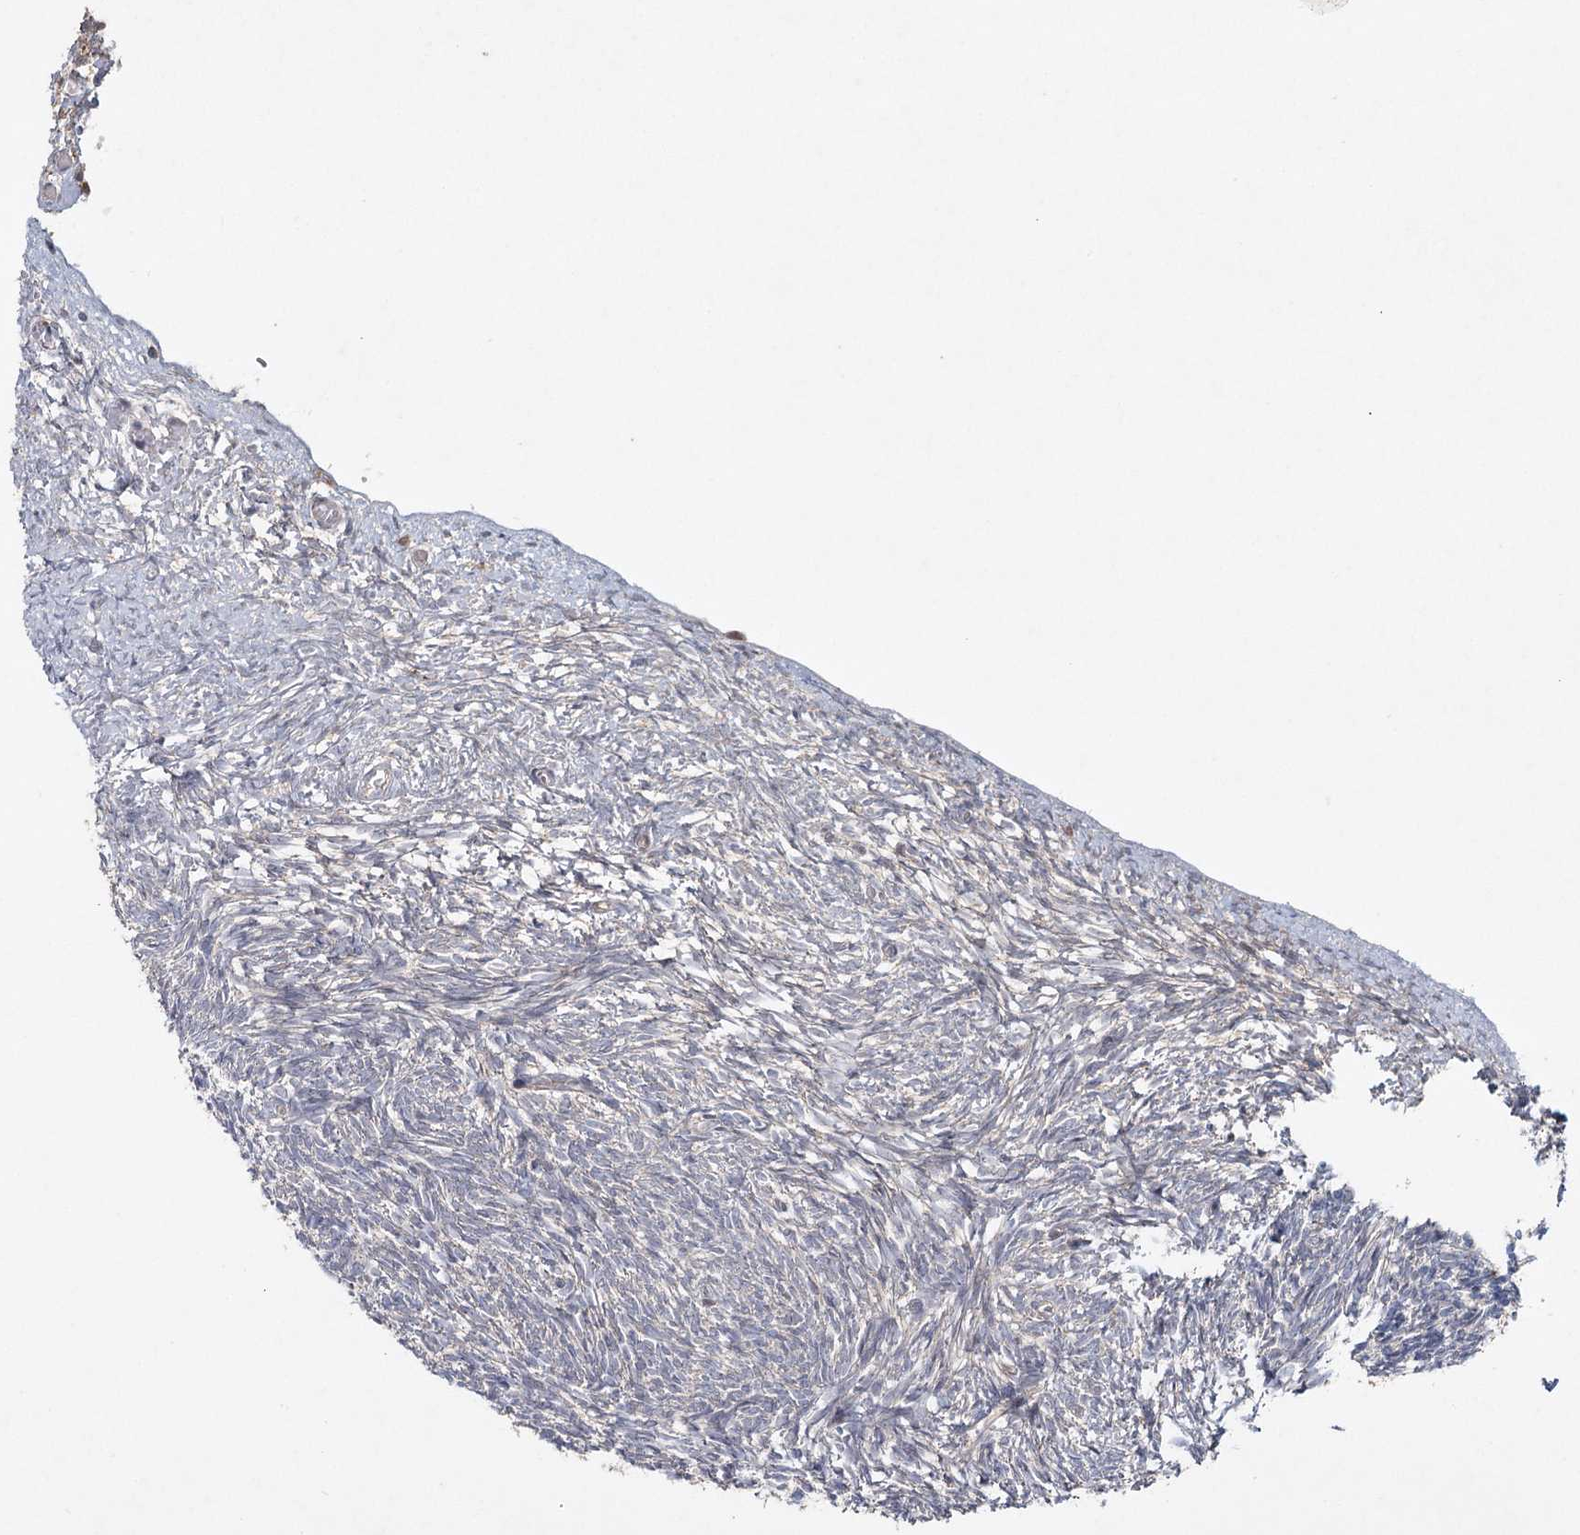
{"staining": {"intensity": "weak", "quantity": ">75%", "location": "cytoplasmic/membranous"}, "tissue": "ovary", "cell_type": "Follicle cells", "image_type": "normal", "snomed": [{"axis": "morphology", "description": "Normal tissue, NOS"}, {"axis": "topography", "description": "Ovary"}], "caption": "Immunohistochemical staining of unremarkable ovary exhibits low levels of weak cytoplasmic/membranous positivity in approximately >75% of follicle cells.", "gene": "MAP3K13", "patient": {"sex": "female", "age": 34}}